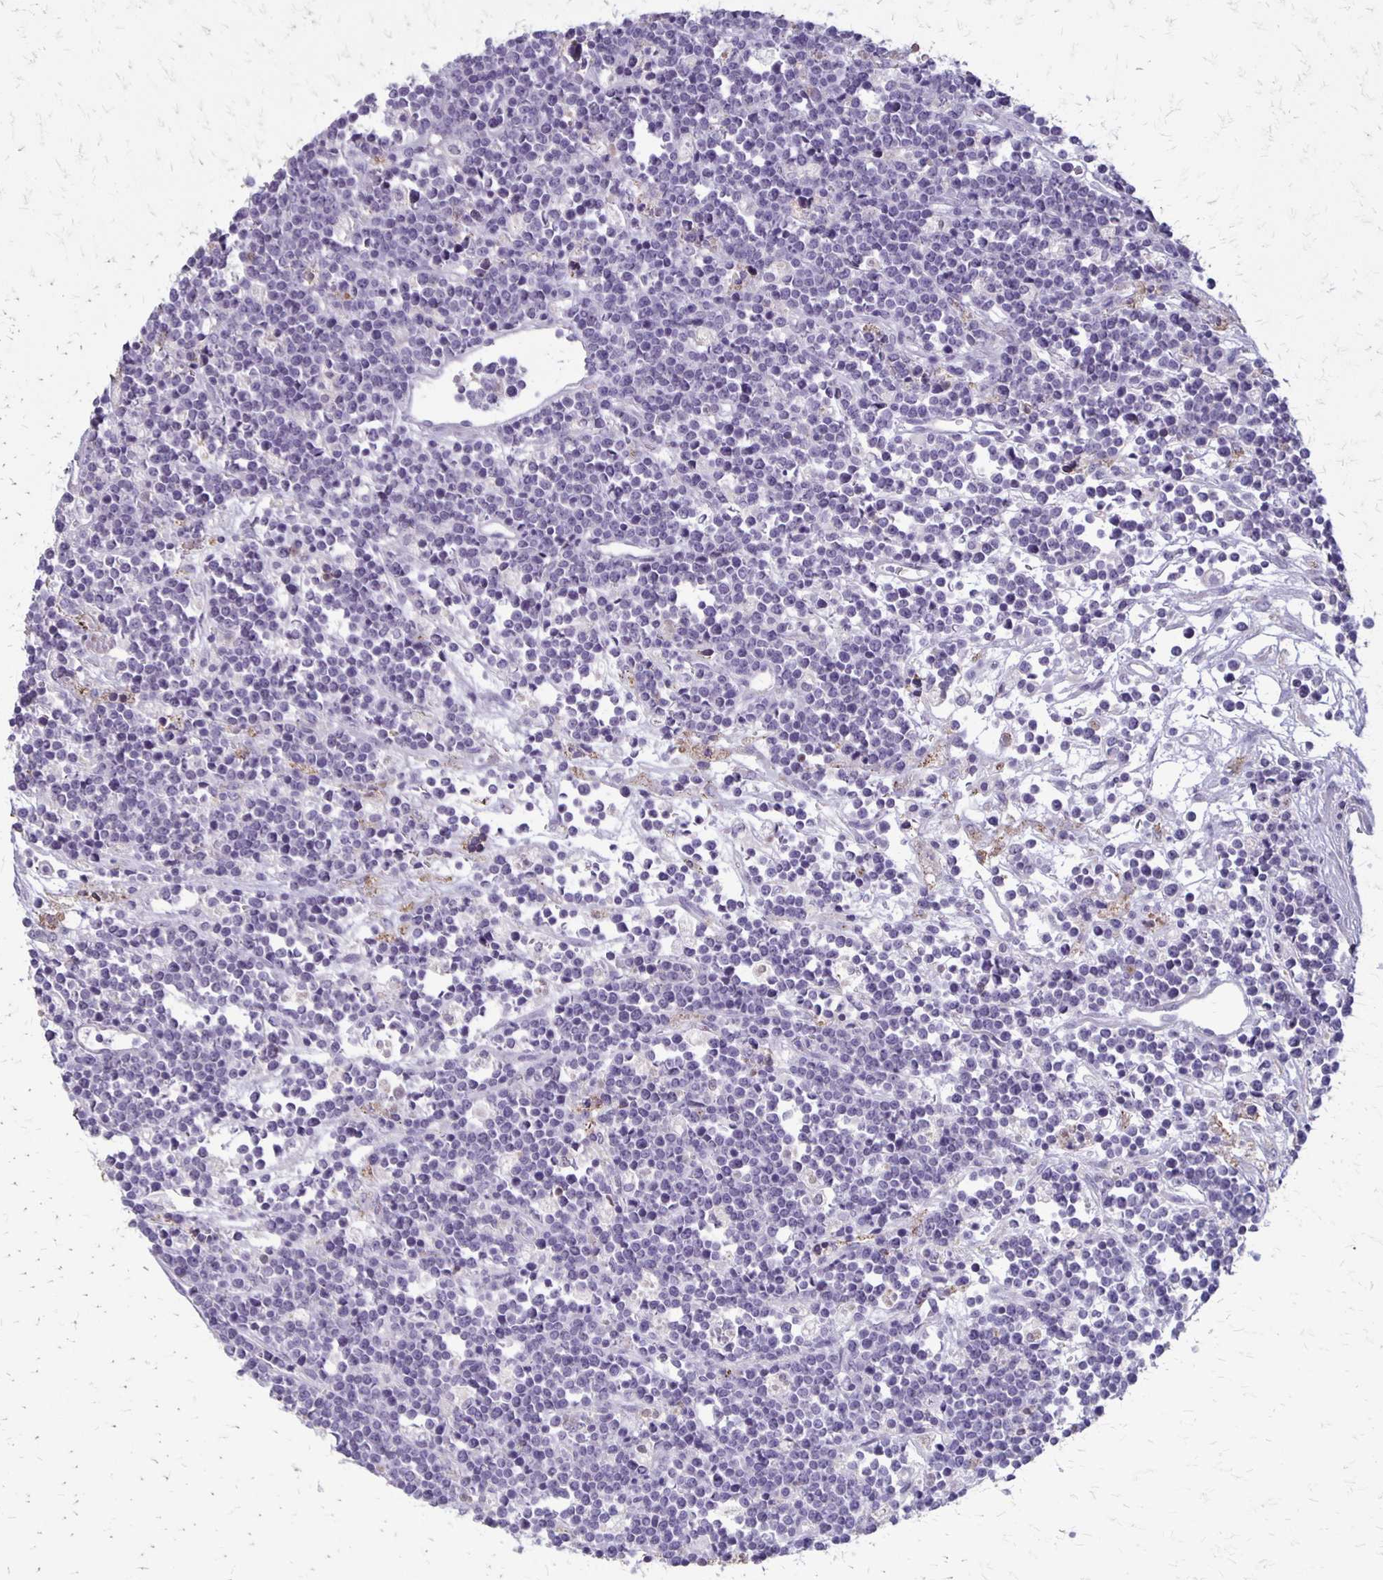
{"staining": {"intensity": "negative", "quantity": "none", "location": "none"}, "tissue": "lymphoma", "cell_type": "Tumor cells", "image_type": "cancer", "snomed": [{"axis": "morphology", "description": "Malignant lymphoma, non-Hodgkin's type, High grade"}, {"axis": "topography", "description": "Ovary"}], "caption": "Immunohistochemical staining of lymphoma displays no significant staining in tumor cells.", "gene": "SEPTIN5", "patient": {"sex": "female", "age": 56}}